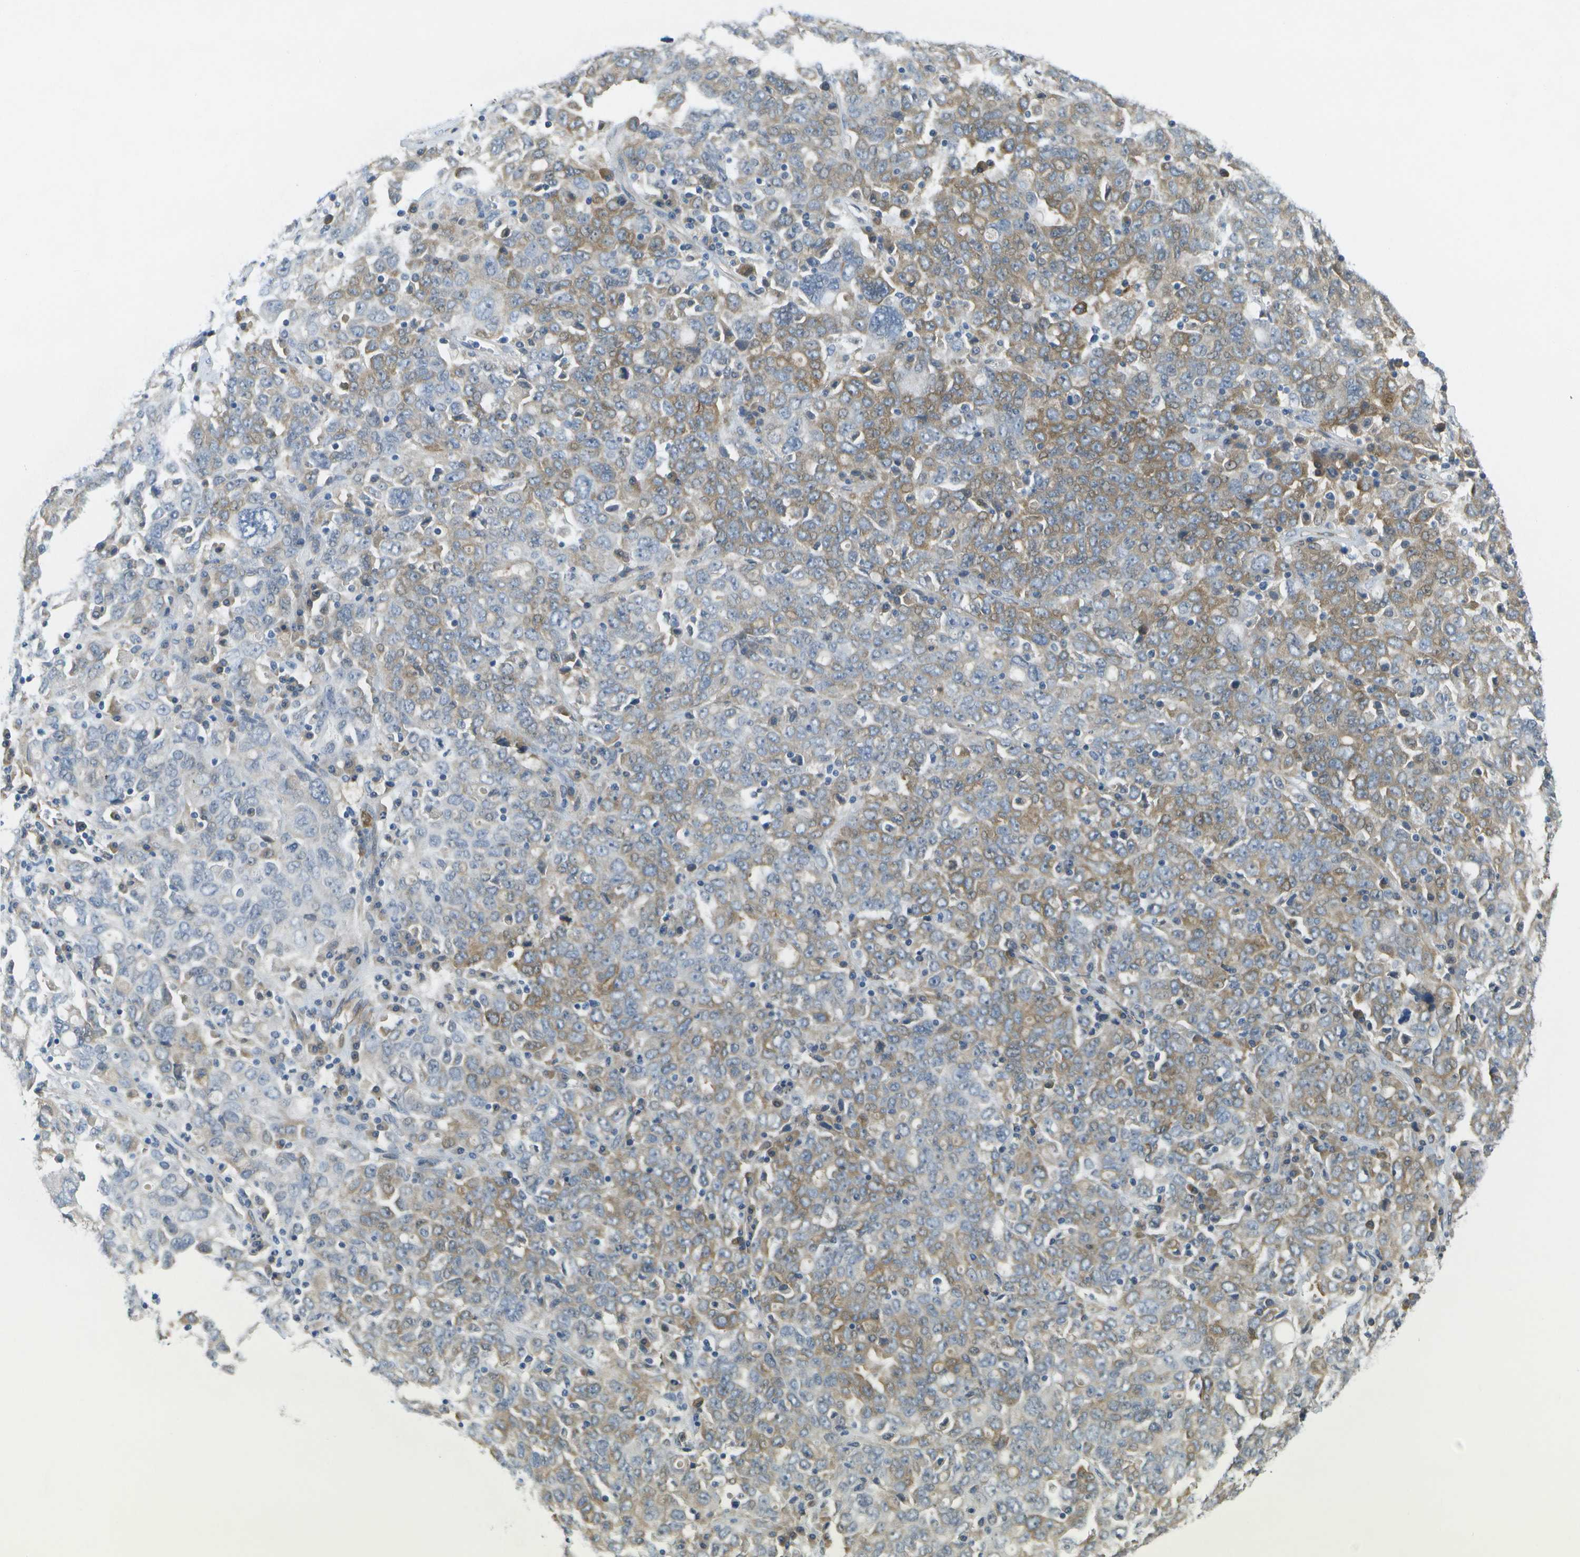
{"staining": {"intensity": "moderate", "quantity": "<25%", "location": "cytoplasmic/membranous"}, "tissue": "ovarian cancer", "cell_type": "Tumor cells", "image_type": "cancer", "snomed": [{"axis": "morphology", "description": "Carcinoma, endometroid"}, {"axis": "topography", "description": "Ovary"}], "caption": "Immunohistochemistry (IHC) (DAB) staining of human endometroid carcinoma (ovarian) reveals moderate cytoplasmic/membranous protein expression in approximately <25% of tumor cells.", "gene": "MARCHF8", "patient": {"sex": "female", "age": 62}}